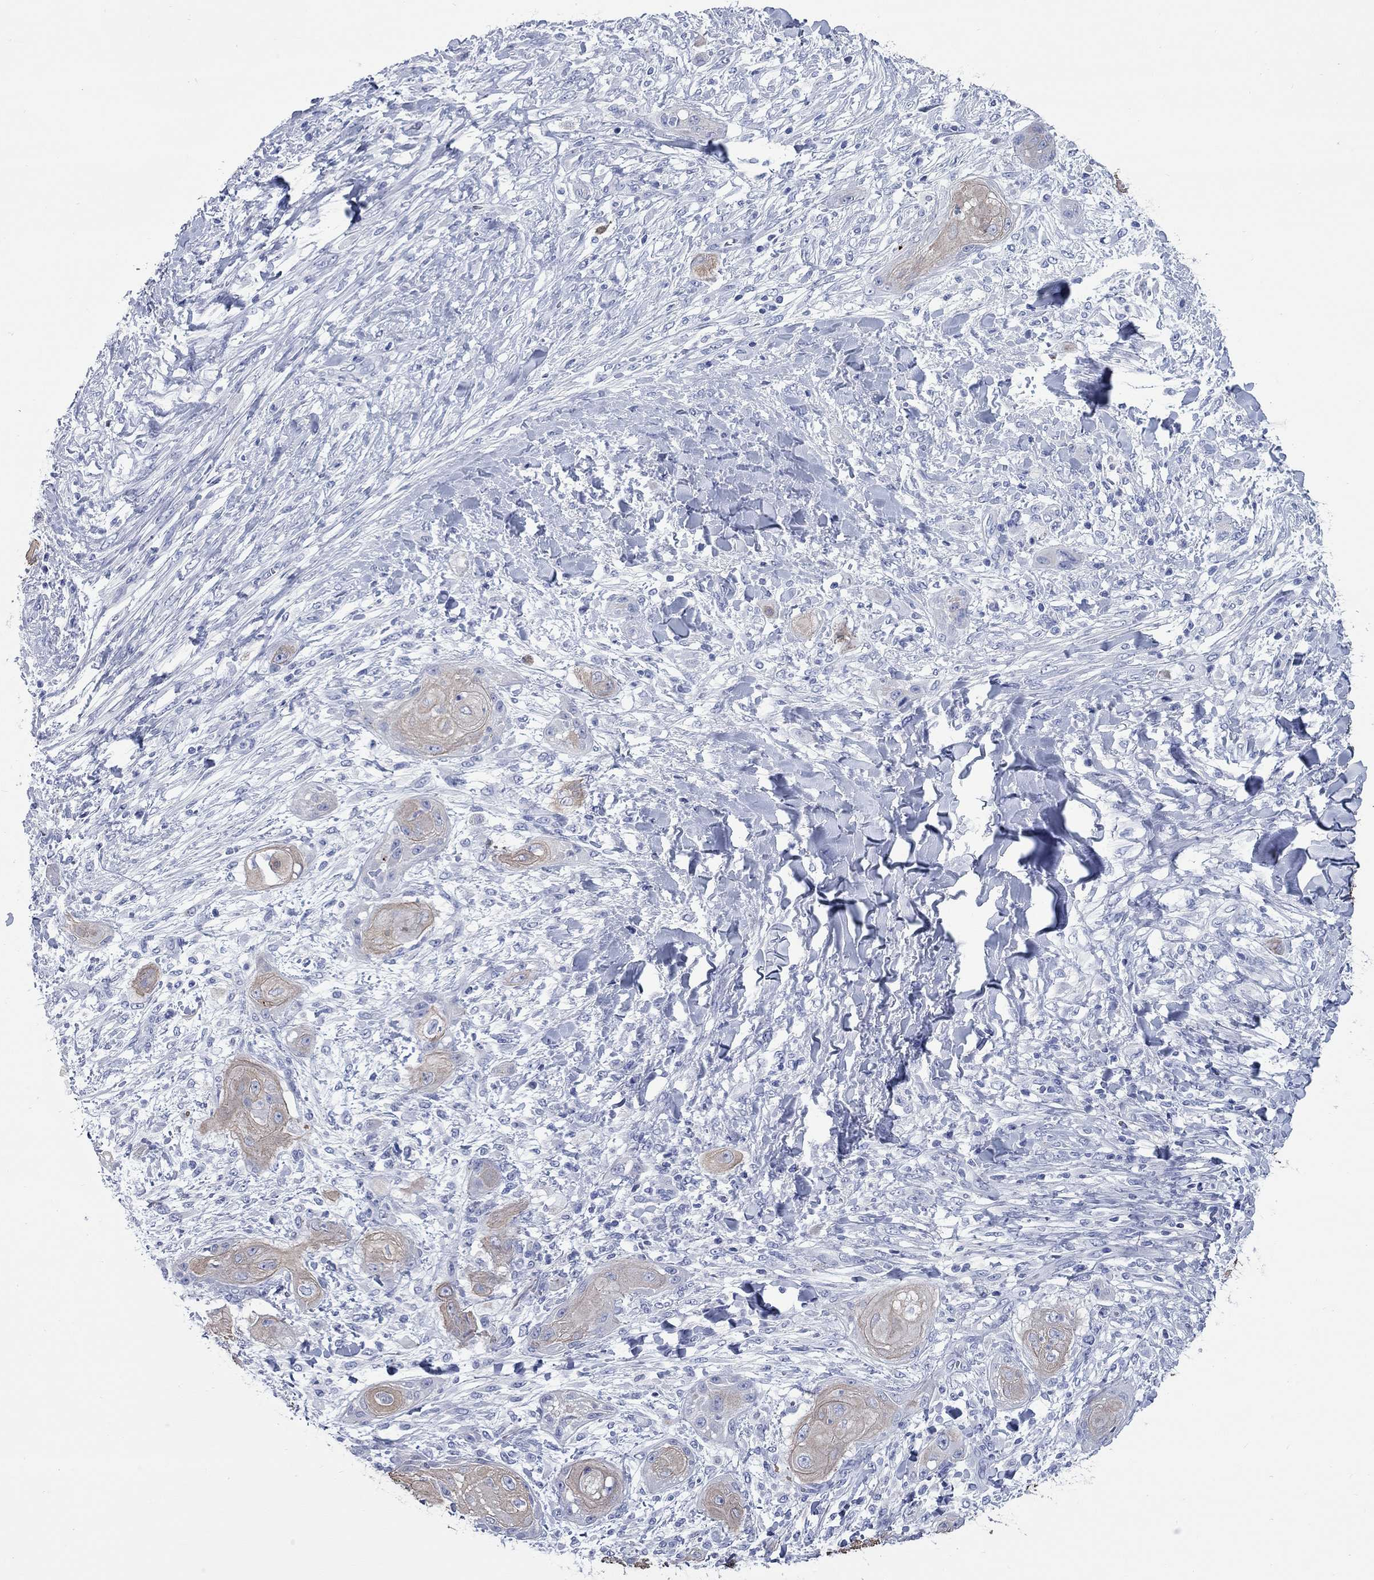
{"staining": {"intensity": "weak", "quantity": ">75%", "location": "cytoplasmic/membranous"}, "tissue": "skin cancer", "cell_type": "Tumor cells", "image_type": "cancer", "snomed": [{"axis": "morphology", "description": "Squamous cell carcinoma, NOS"}, {"axis": "topography", "description": "Skin"}], "caption": "A brown stain shows weak cytoplasmic/membranous expression of a protein in human skin cancer (squamous cell carcinoma) tumor cells.", "gene": "CCNA1", "patient": {"sex": "male", "age": 62}}